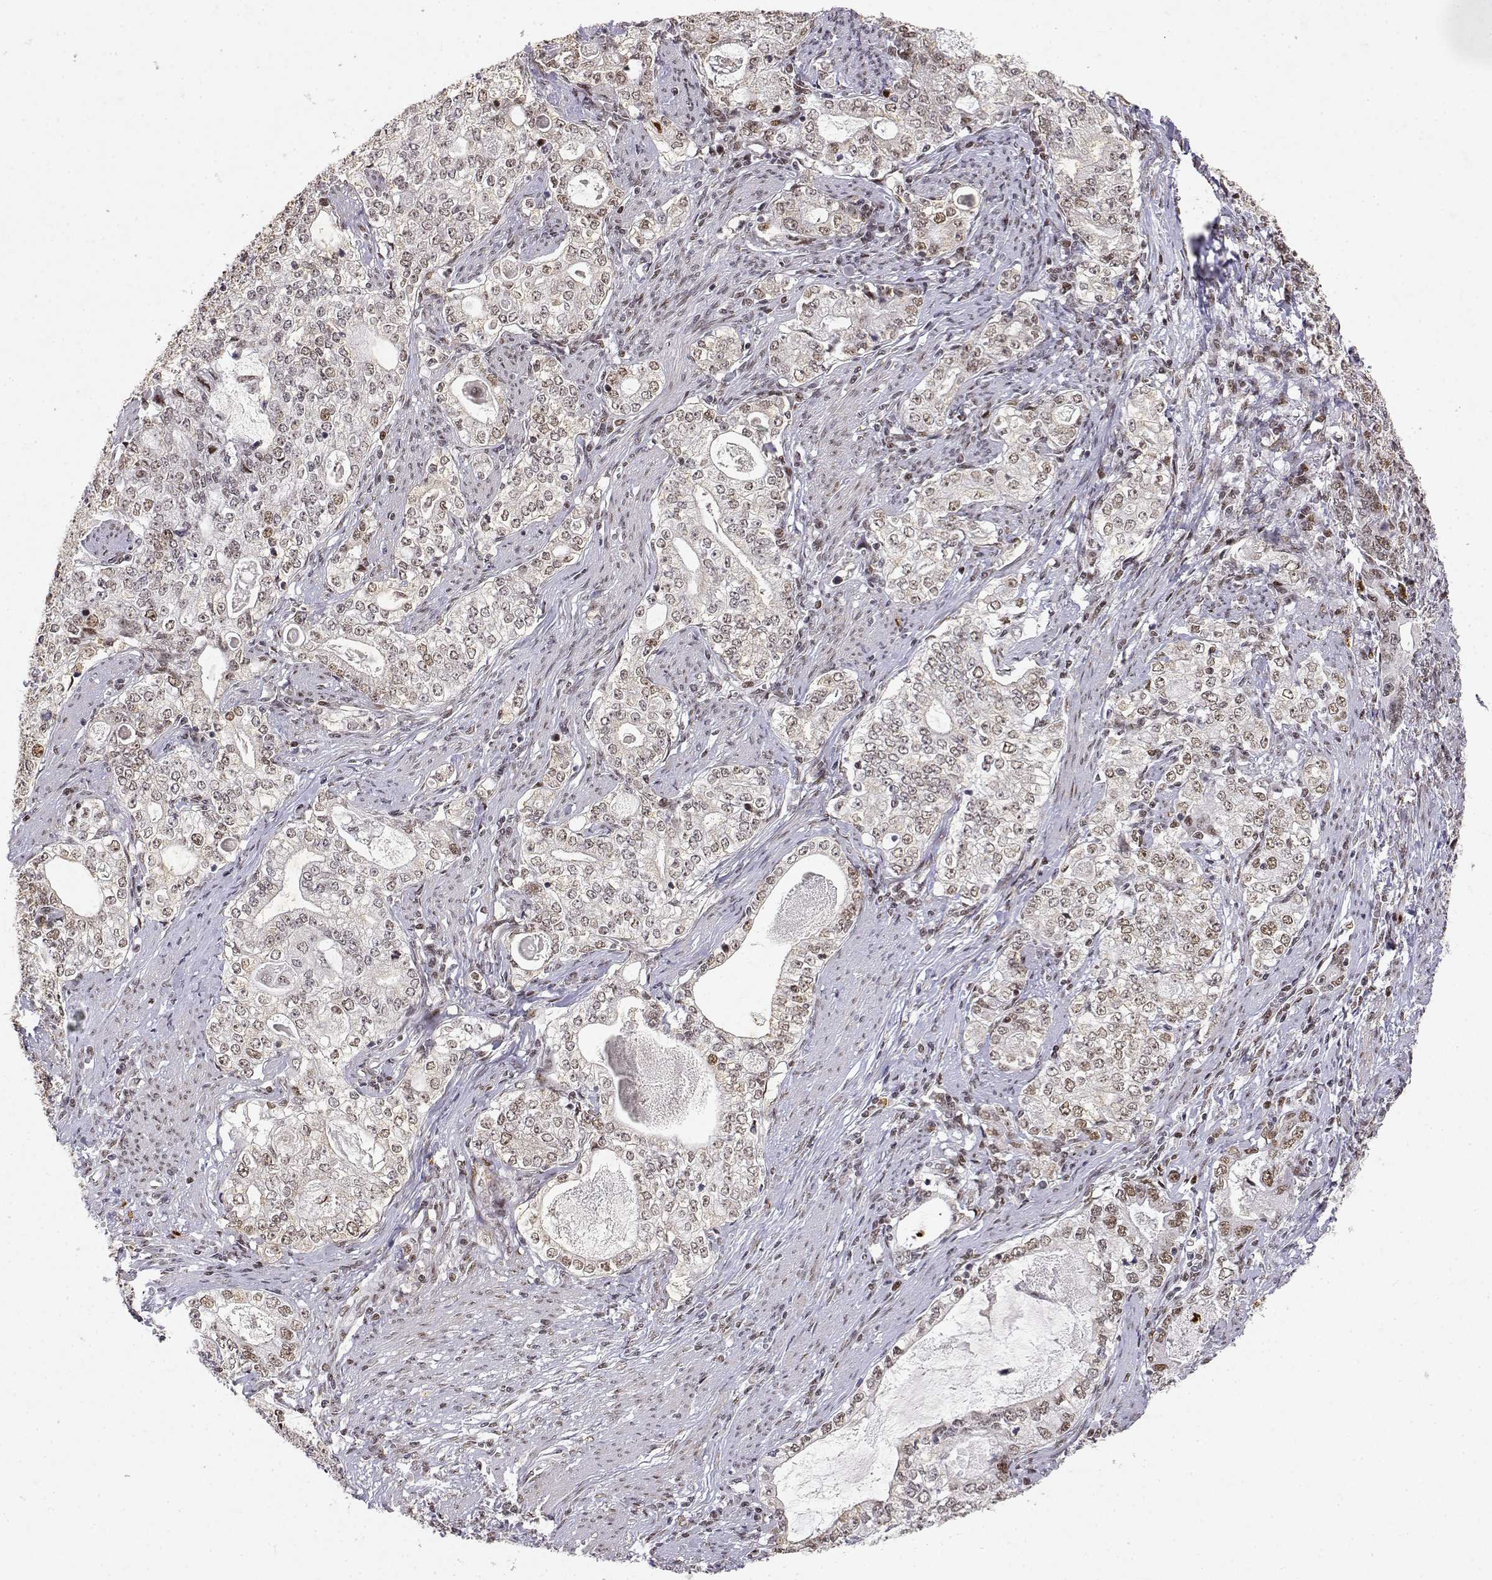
{"staining": {"intensity": "weak", "quantity": "25%-75%", "location": "nuclear"}, "tissue": "stomach cancer", "cell_type": "Tumor cells", "image_type": "cancer", "snomed": [{"axis": "morphology", "description": "Adenocarcinoma, NOS"}, {"axis": "topography", "description": "Stomach, lower"}], "caption": "A micrograph showing weak nuclear staining in approximately 25%-75% of tumor cells in stomach adenocarcinoma, as visualized by brown immunohistochemical staining.", "gene": "RSF1", "patient": {"sex": "female", "age": 72}}